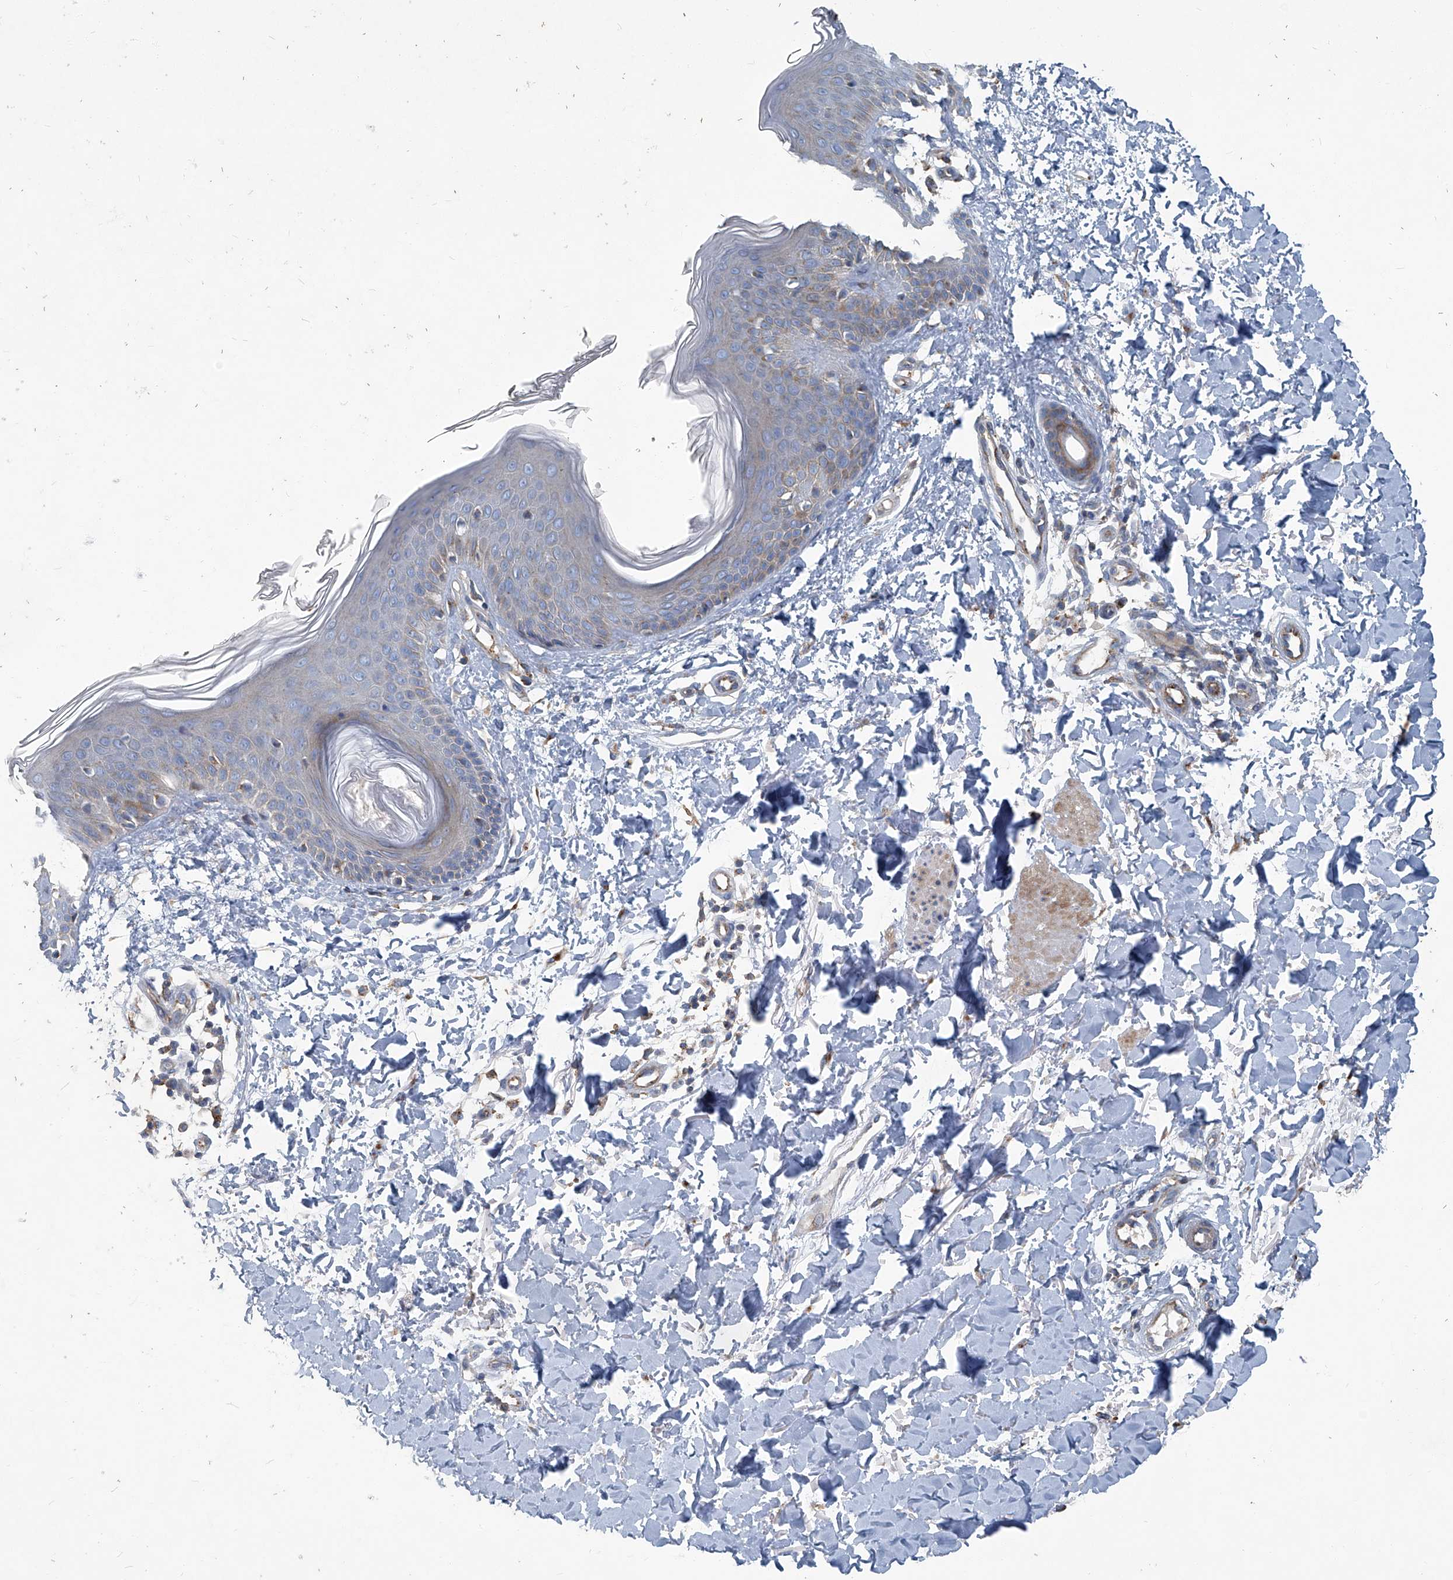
{"staining": {"intensity": "moderate", "quantity": ">75%", "location": "cytoplasmic/membranous"}, "tissue": "skin", "cell_type": "Fibroblasts", "image_type": "normal", "snomed": [{"axis": "morphology", "description": "Normal tissue, NOS"}, {"axis": "topography", "description": "Skin"}], "caption": "Skin stained with immunohistochemistry displays moderate cytoplasmic/membranous positivity in approximately >75% of fibroblasts.", "gene": "PIGH", "patient": {"sex": "male", "age": 37}}